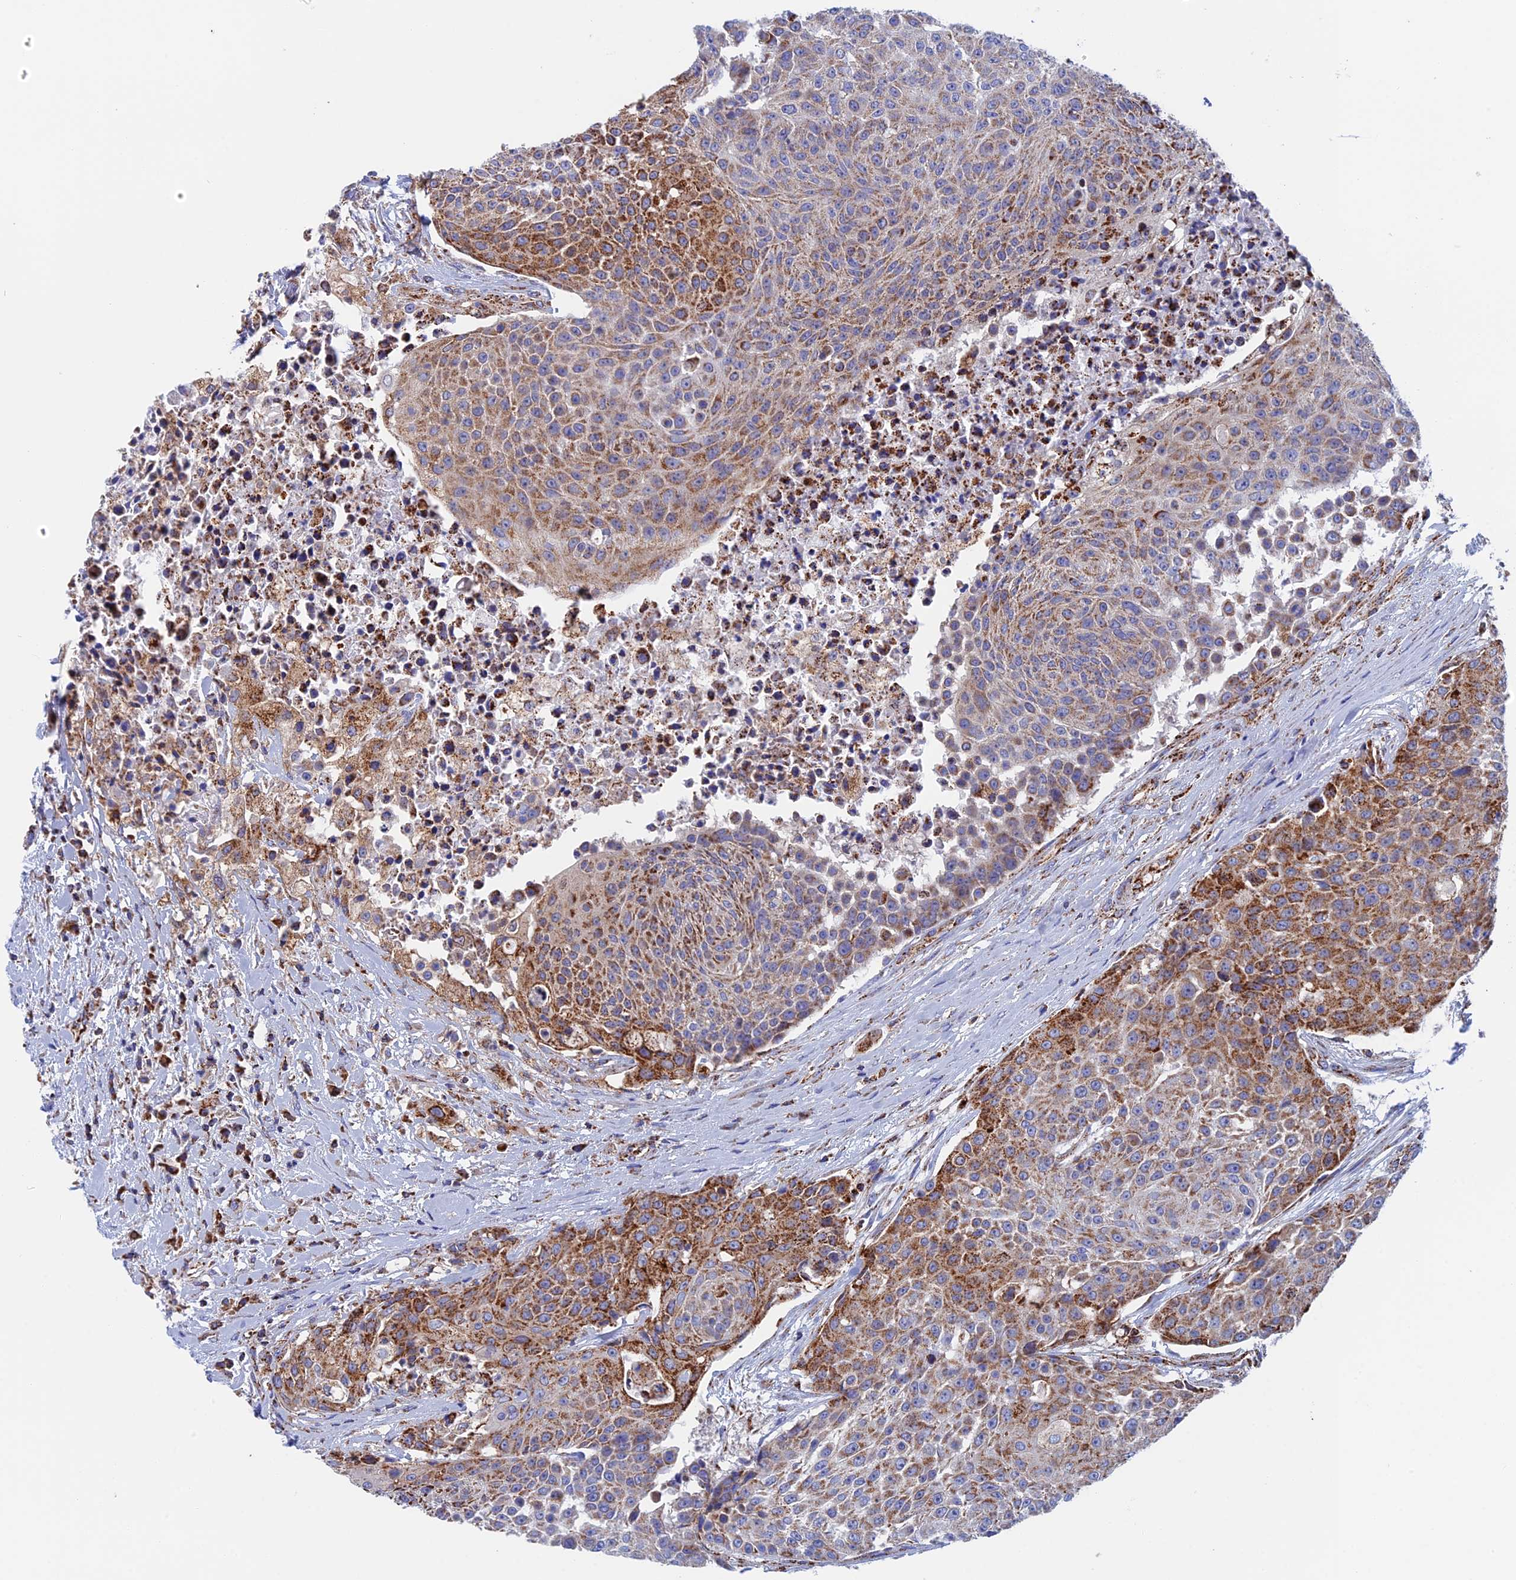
{"staining": {"intensity": "moderate", "quantity": "25%-75%", "location": "cytoplasmic/membranous"}, "tissue": "urothelial cancer", "cell_type": "Tumor cells", "image_type": "cancer", "snomed": [{"axis": "morphology", "description": "Urothelial carcinoma, High grade"}, {"axis": "topography", "description": "Urinary bladder"}], "caption": "A medium amount of moderate cytoplasmic/membranous expression is identified in approximately 25%-75% of tumor cells in high-grade urothelial carcinoma tissue.", "gene": "WDR83", "patient": {"sex": "female", "age": 63}}